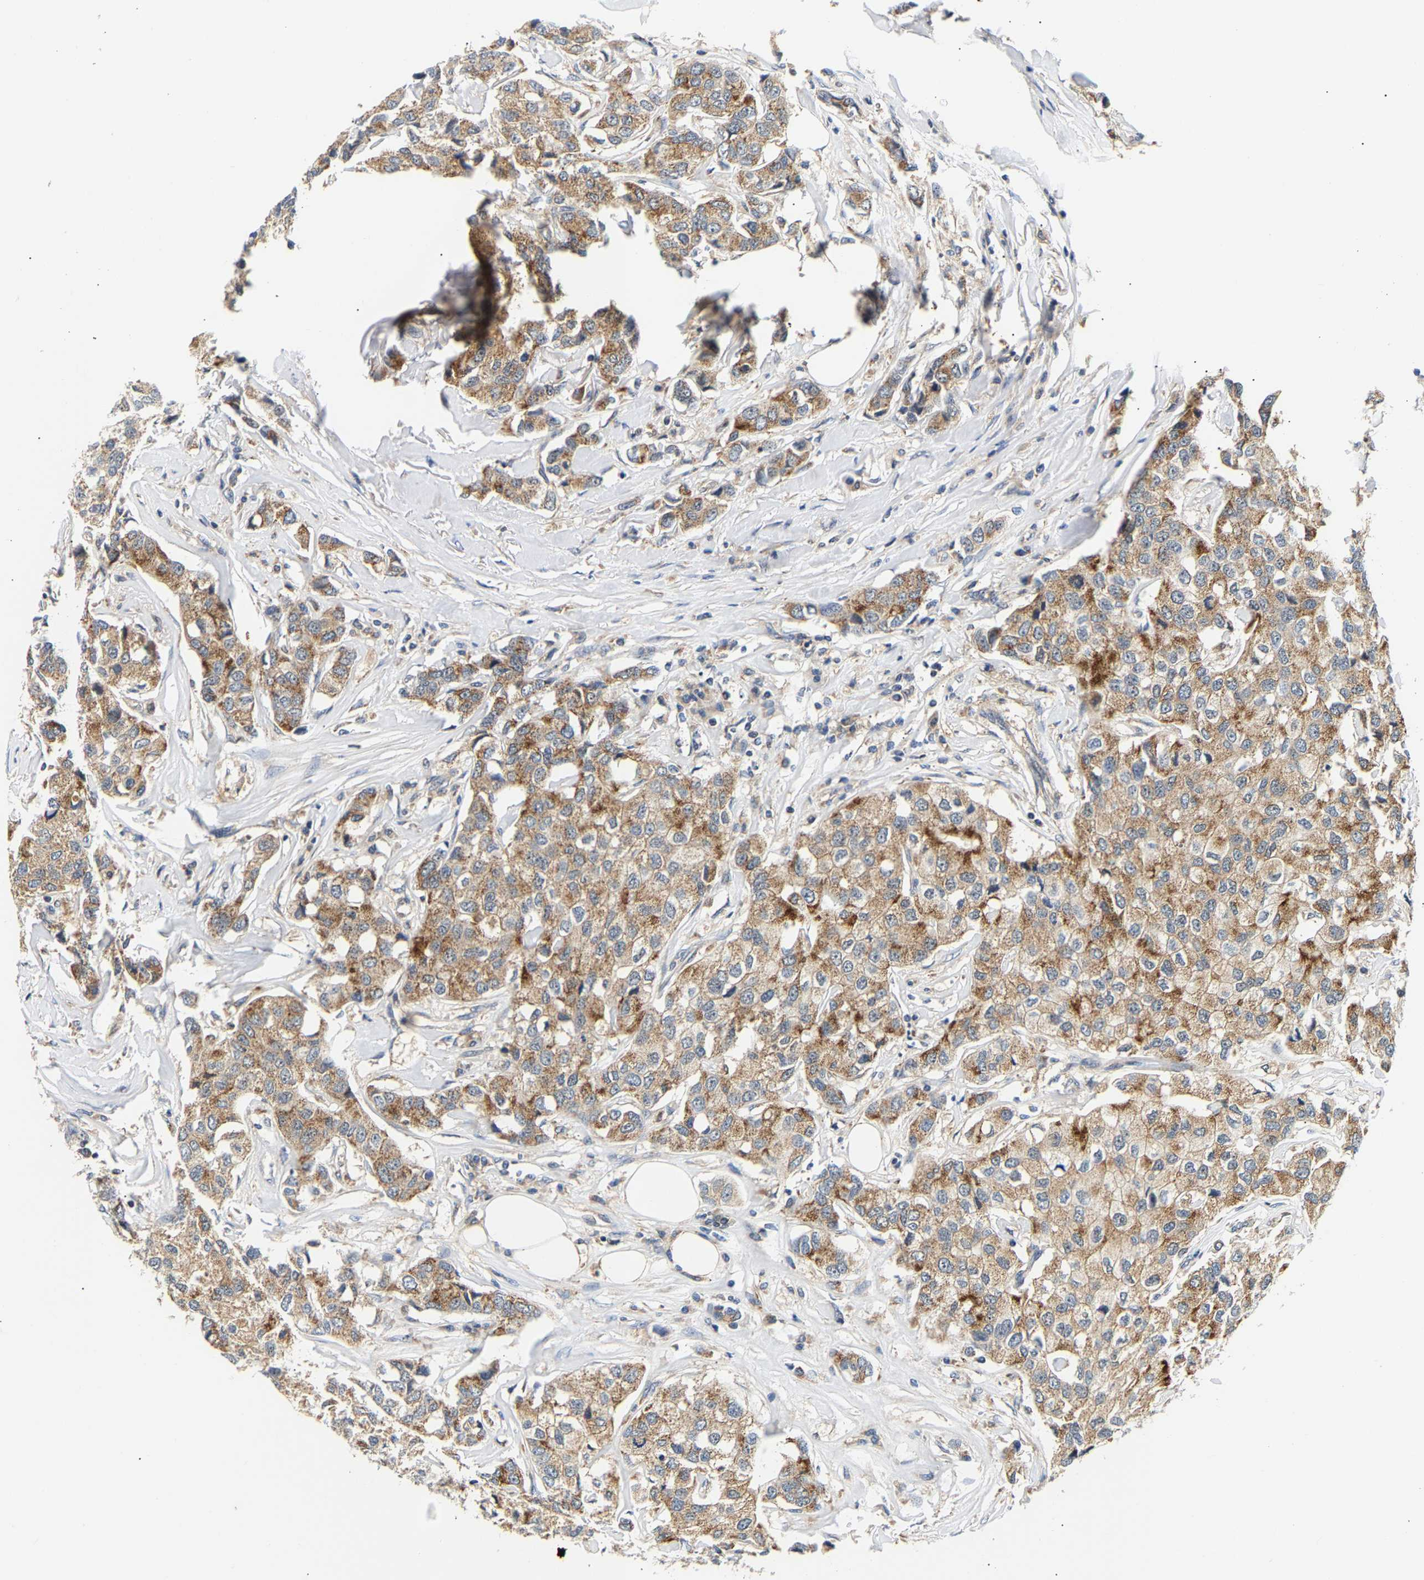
{"staining": {"intensity": "moderate", "quantity": ">75%", "location": "cytoplasmic/membranous"}, "tissue": "breast cancer", "cell_type": "Tumor cells", "image_type": "cancer", "snomed": [{"axis": "morphology", "description": "Duct carcinoma"}, {"axis": "topography", "description": "Breast"}], "caption": "Immunohistochemistry (IHC) histopathology image of human breast cancer (infiltrating ductal carcinoma) stained for a protein (brown), which demonstrates medium levels of moderate cytoplasmic/membranous expression in approximately >75% of tumor cells.", "gene": "PPID", "patient": {"sex": "female", "age": 80}}